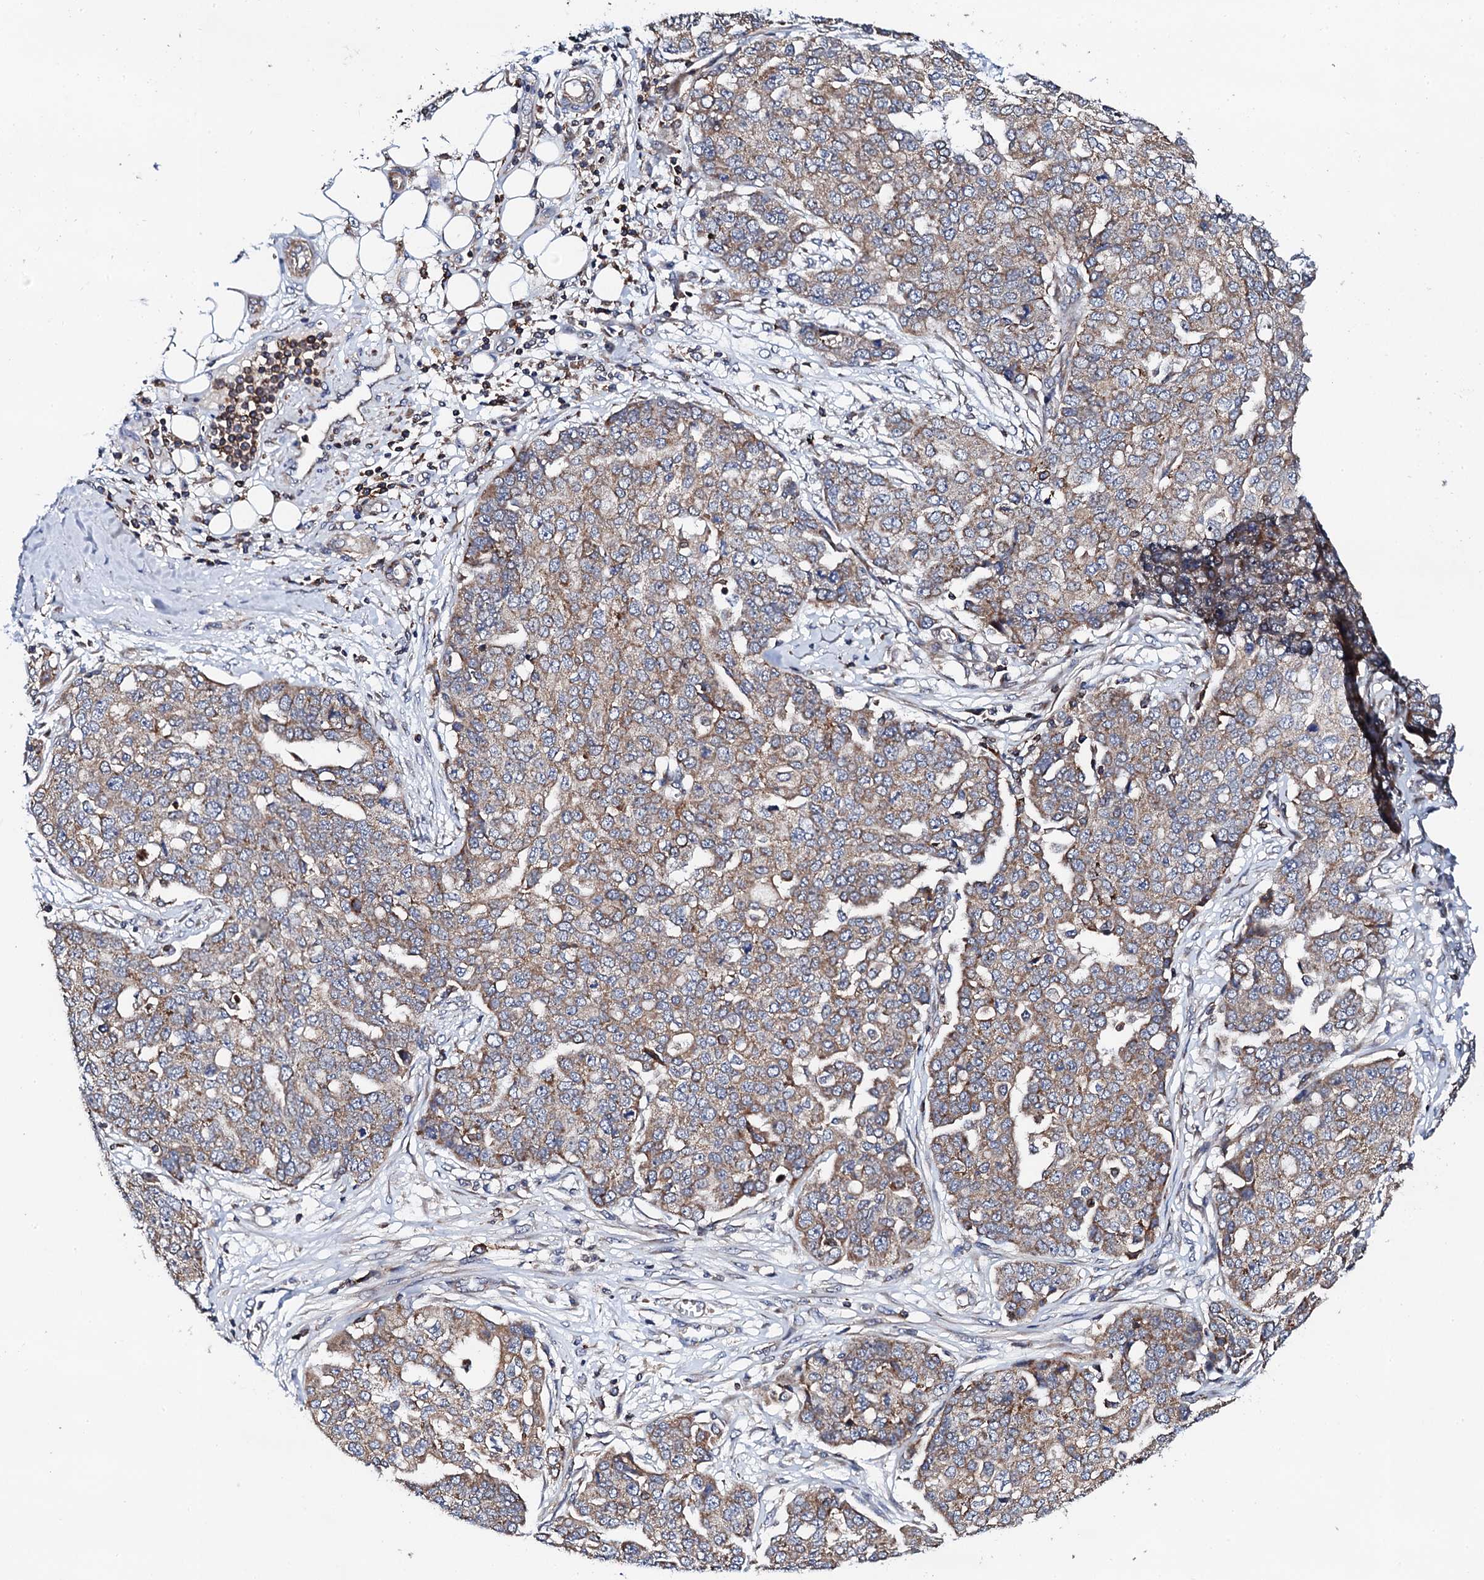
{"staining": {"intensity": "weak", "quantity": ">75%", "location": "cytoplasmic/membranous"}, "tissue": "ovarian cancer", "cell_type": "Tumor cells", "image_type": "cancer", "snomed": [{"axis": "morphology", "description": "Cystadenocarcinoma, serous, NOS"}, {"axis": "topography", "description": "Soft tissue"}, {"axis": "topography", "description": "Ovary"}], "caption": "The photomicrograph displays immunohistochemical staining of serous cystadenocarcinoma (ovarian). There is weak cytoplasmic/membranous expression is present in about >75% of tumor cells.", "gene": "COG4", "patient": {"sex": "female", "age": 57}}